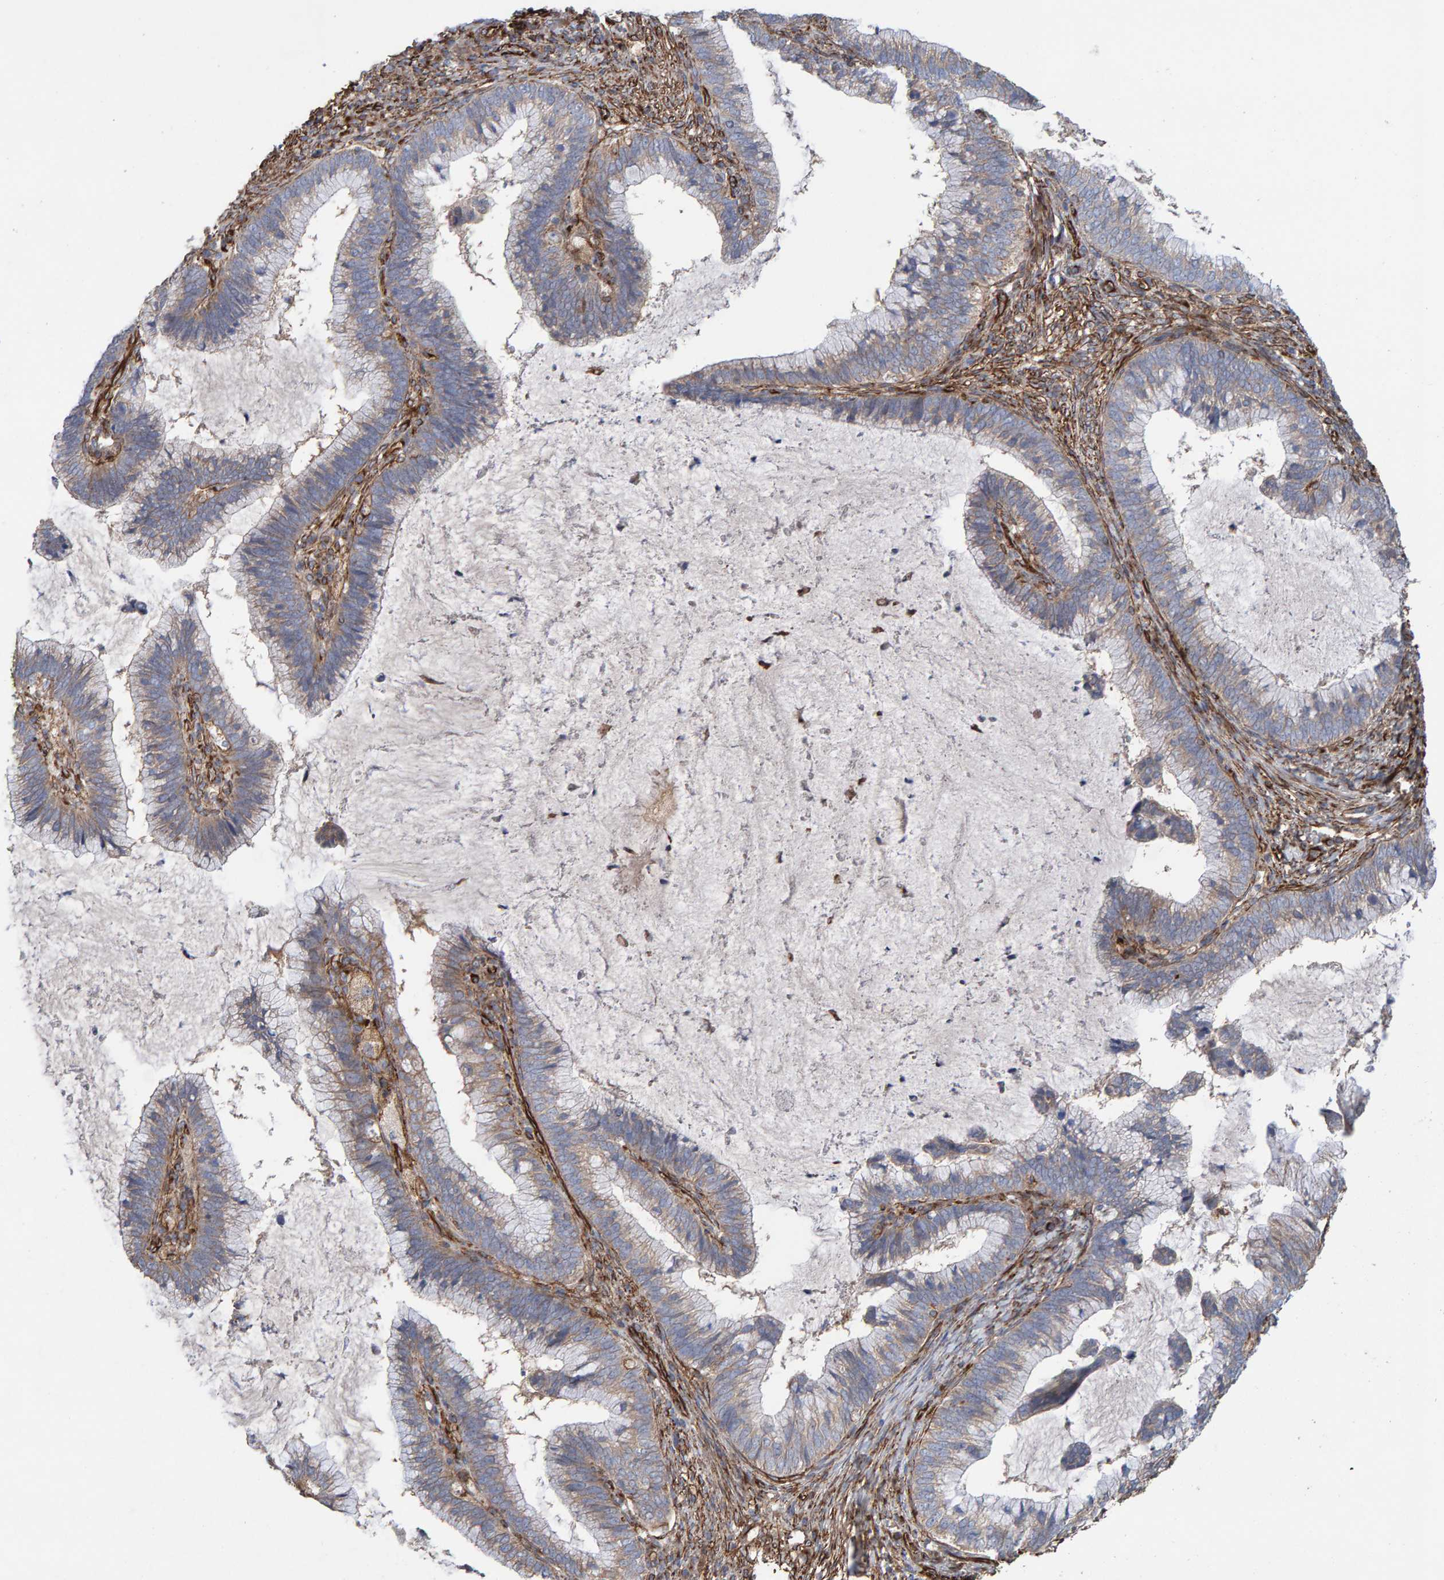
{"staining": {"intensity": "weak", "quantity": ">75%", "location": "cytoplasmic/membranous"}, "tissue": "cervical cancer", "cell_type": "Tumor cells", "image_type": "cancer", "snomed": [{"axis": "morphology", "description": "Adenocarcinoma, NOS"}, {"axis": "topography", "description": "Cervix"}], "caption": "Tumor cells show low levels of weak cytoplasmic/membranous expression in approximately >75% of cells in adenocarcinoma (cervical).", "gene": "ZNF347", "patient": {"sex": "female", "age": 36}}